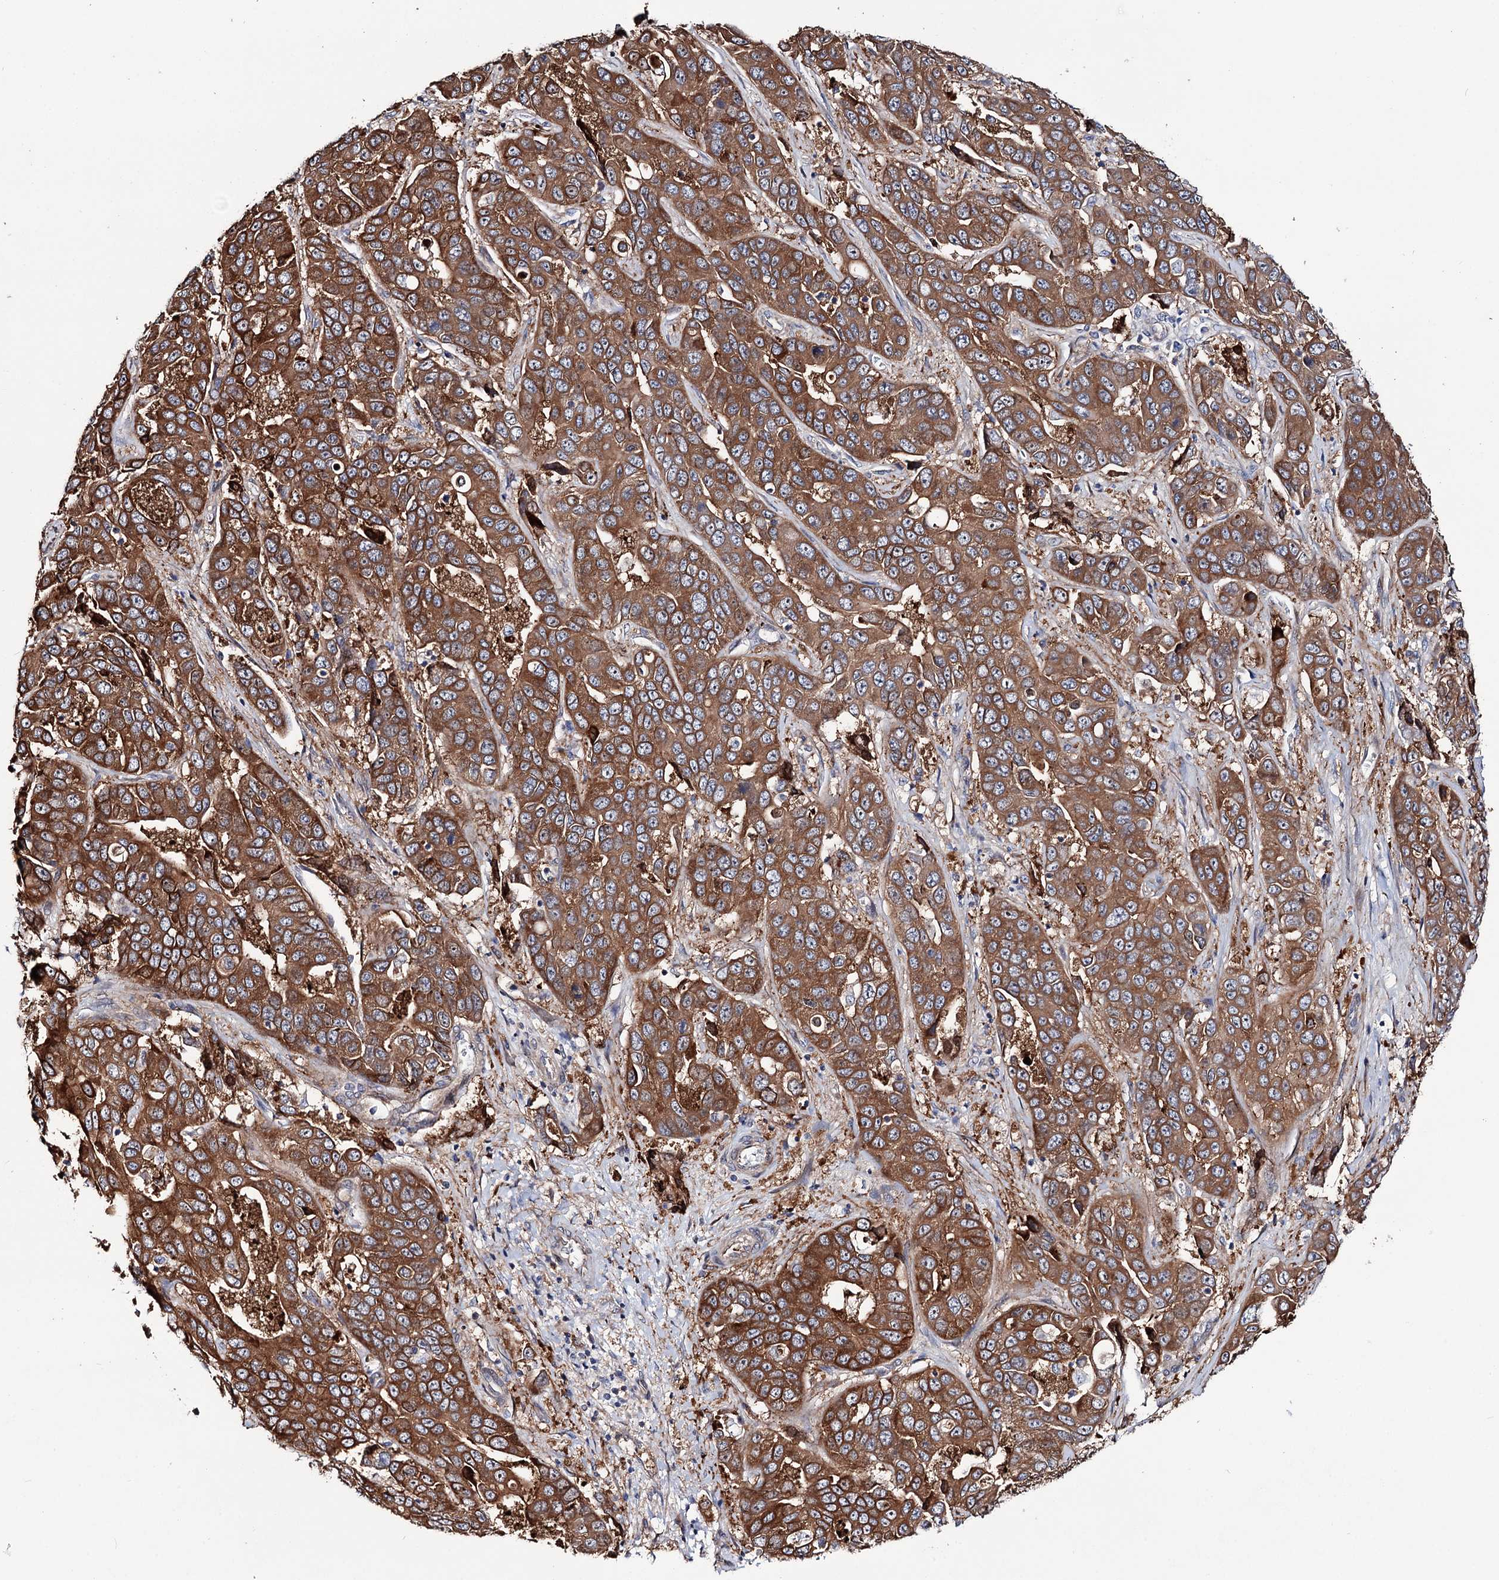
{"staining": {"intensity": "strong", "quantity": ">75%", "location": "cytoplasmic/membranous"}, "tissue": "liver cancer", "cell_type": "Tumor cells", "image_type": "cancer", "snomed": [{"axis": "morphology", "description": "Cholangiocarcinoma"}, {"axis": "topography", "description": "Liver"}], "caption": "Protein expression analysis of human liver cancer reveals strong cytoplasmic/membranous positivity in about >75% of tumor cells.", "gene": "PTDSS2", "patient": {"sex": "female", "age": 52}}